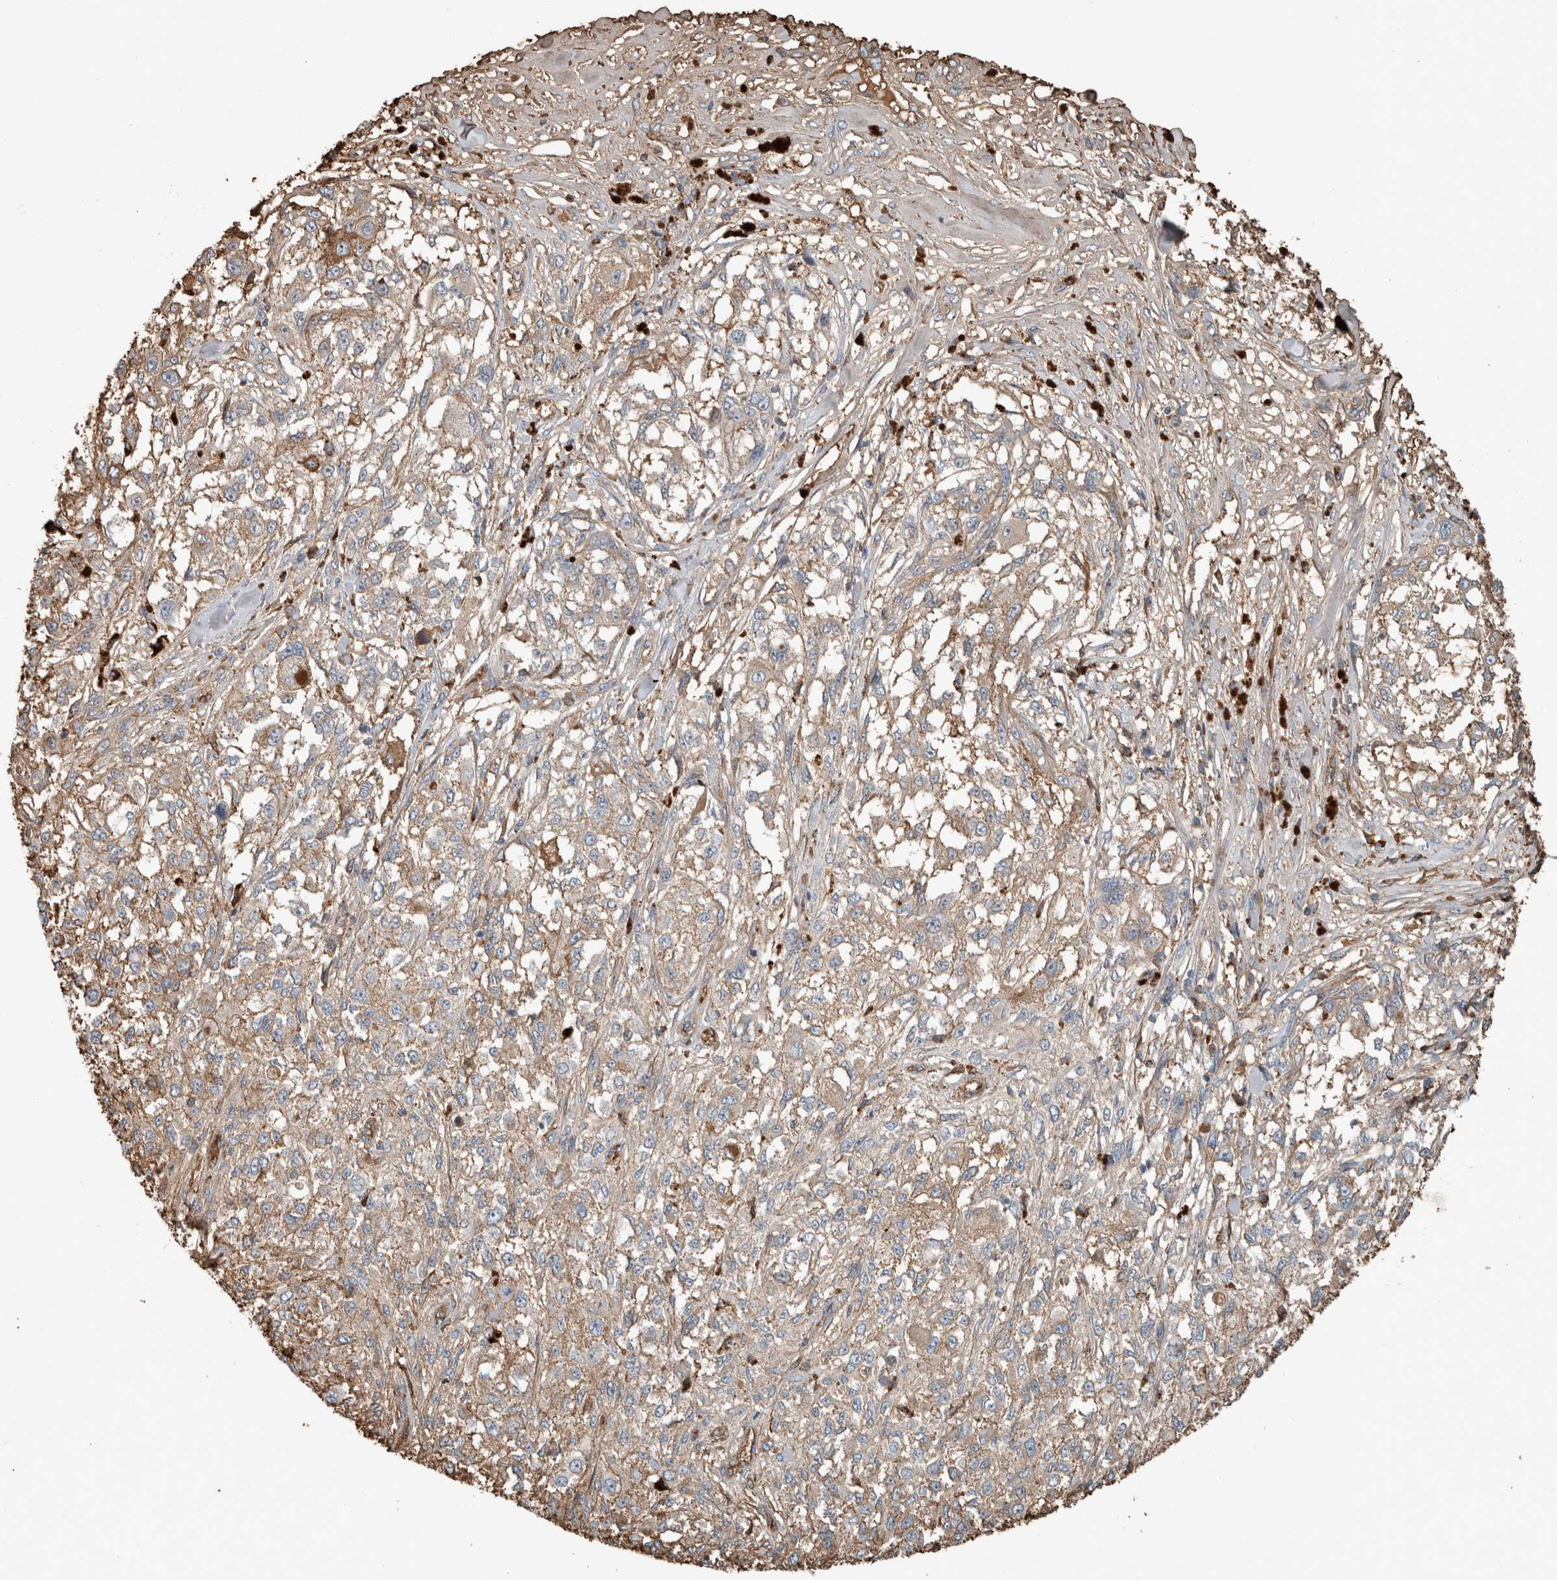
{"staining": {"intensity": "weak", "quantity": "25%-75%", "location": "cytoplasmic/membranous"}, "tissue": "melanoma", "cell_type": "Tumor cells", "image_type": "cancer", "snomed": [{"axis": "morphology", "description": "Necrosis, NOS"}, {"axis": "morphology", "description": "Malignant melanoma, NOS"}, {"axis": "topography", "description": "Skin"}], "caption": "Human malignant melanoma stained with a brown dye reveals weak cytoplasmic/membranous positive expression in about 25%-75% of tumor cells.", "gene": "USP34", "patient": {"sex": "female", "age": 87}}